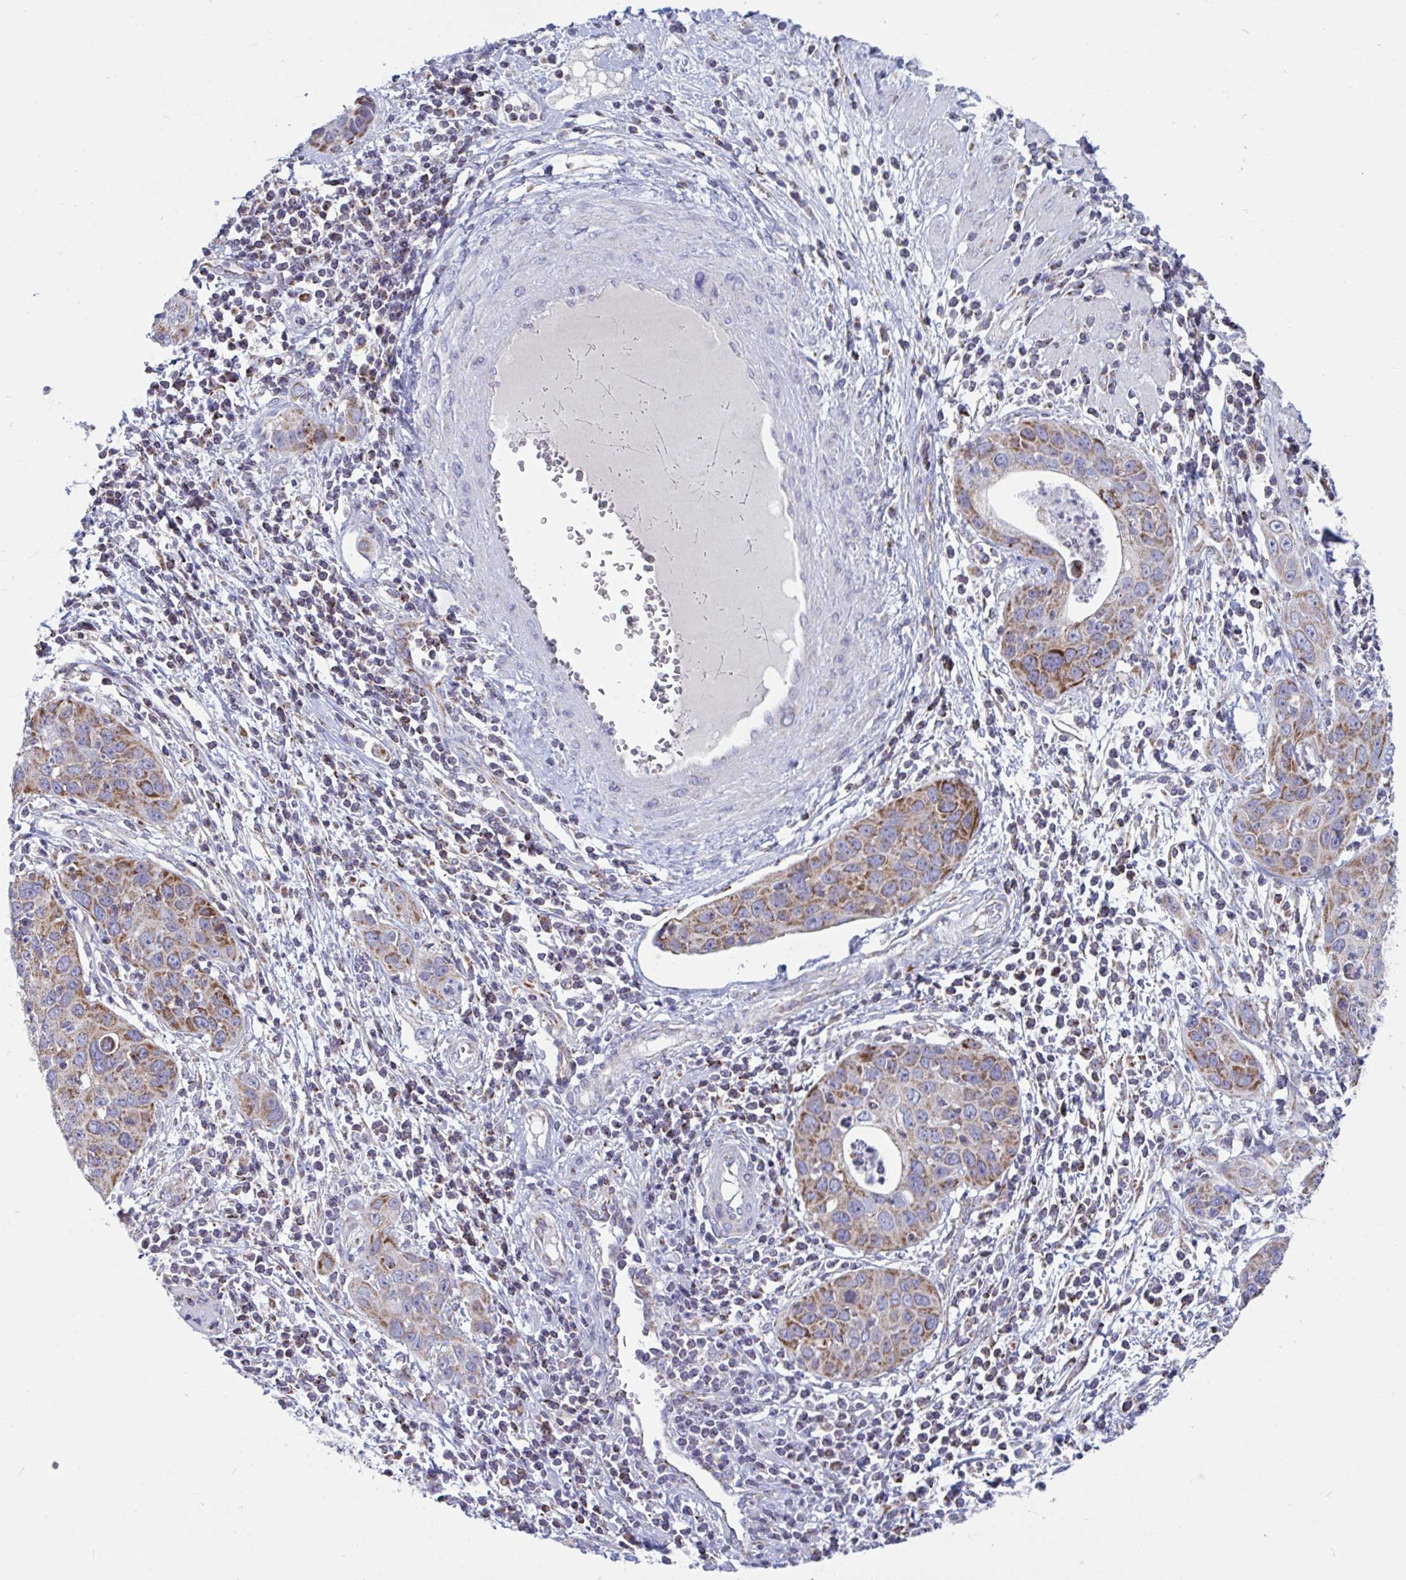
{"staining": {"intensity": "moderate", "quantity": "25%-75%", "location": "cytoplasmic/membranous"}, "tissue": "cervical cancer", "cell_type": "Tumor cells", "image_type": "cancer", "snomed": [{"axis": "morphology", "description": "Squamous cell carcinoma, NOS"}, {"axis": "topography", "description": "Cervix"}], "caption": "Immunohistochemical staining of cervical cancer (squamous cell carcinoma) demonstrates moderate cytoplasmic/membranous protein positivity in about 25%-75% of tumor cells.", "gene": "HSPE1", "patient": {"sex": "female", "age": 36}}